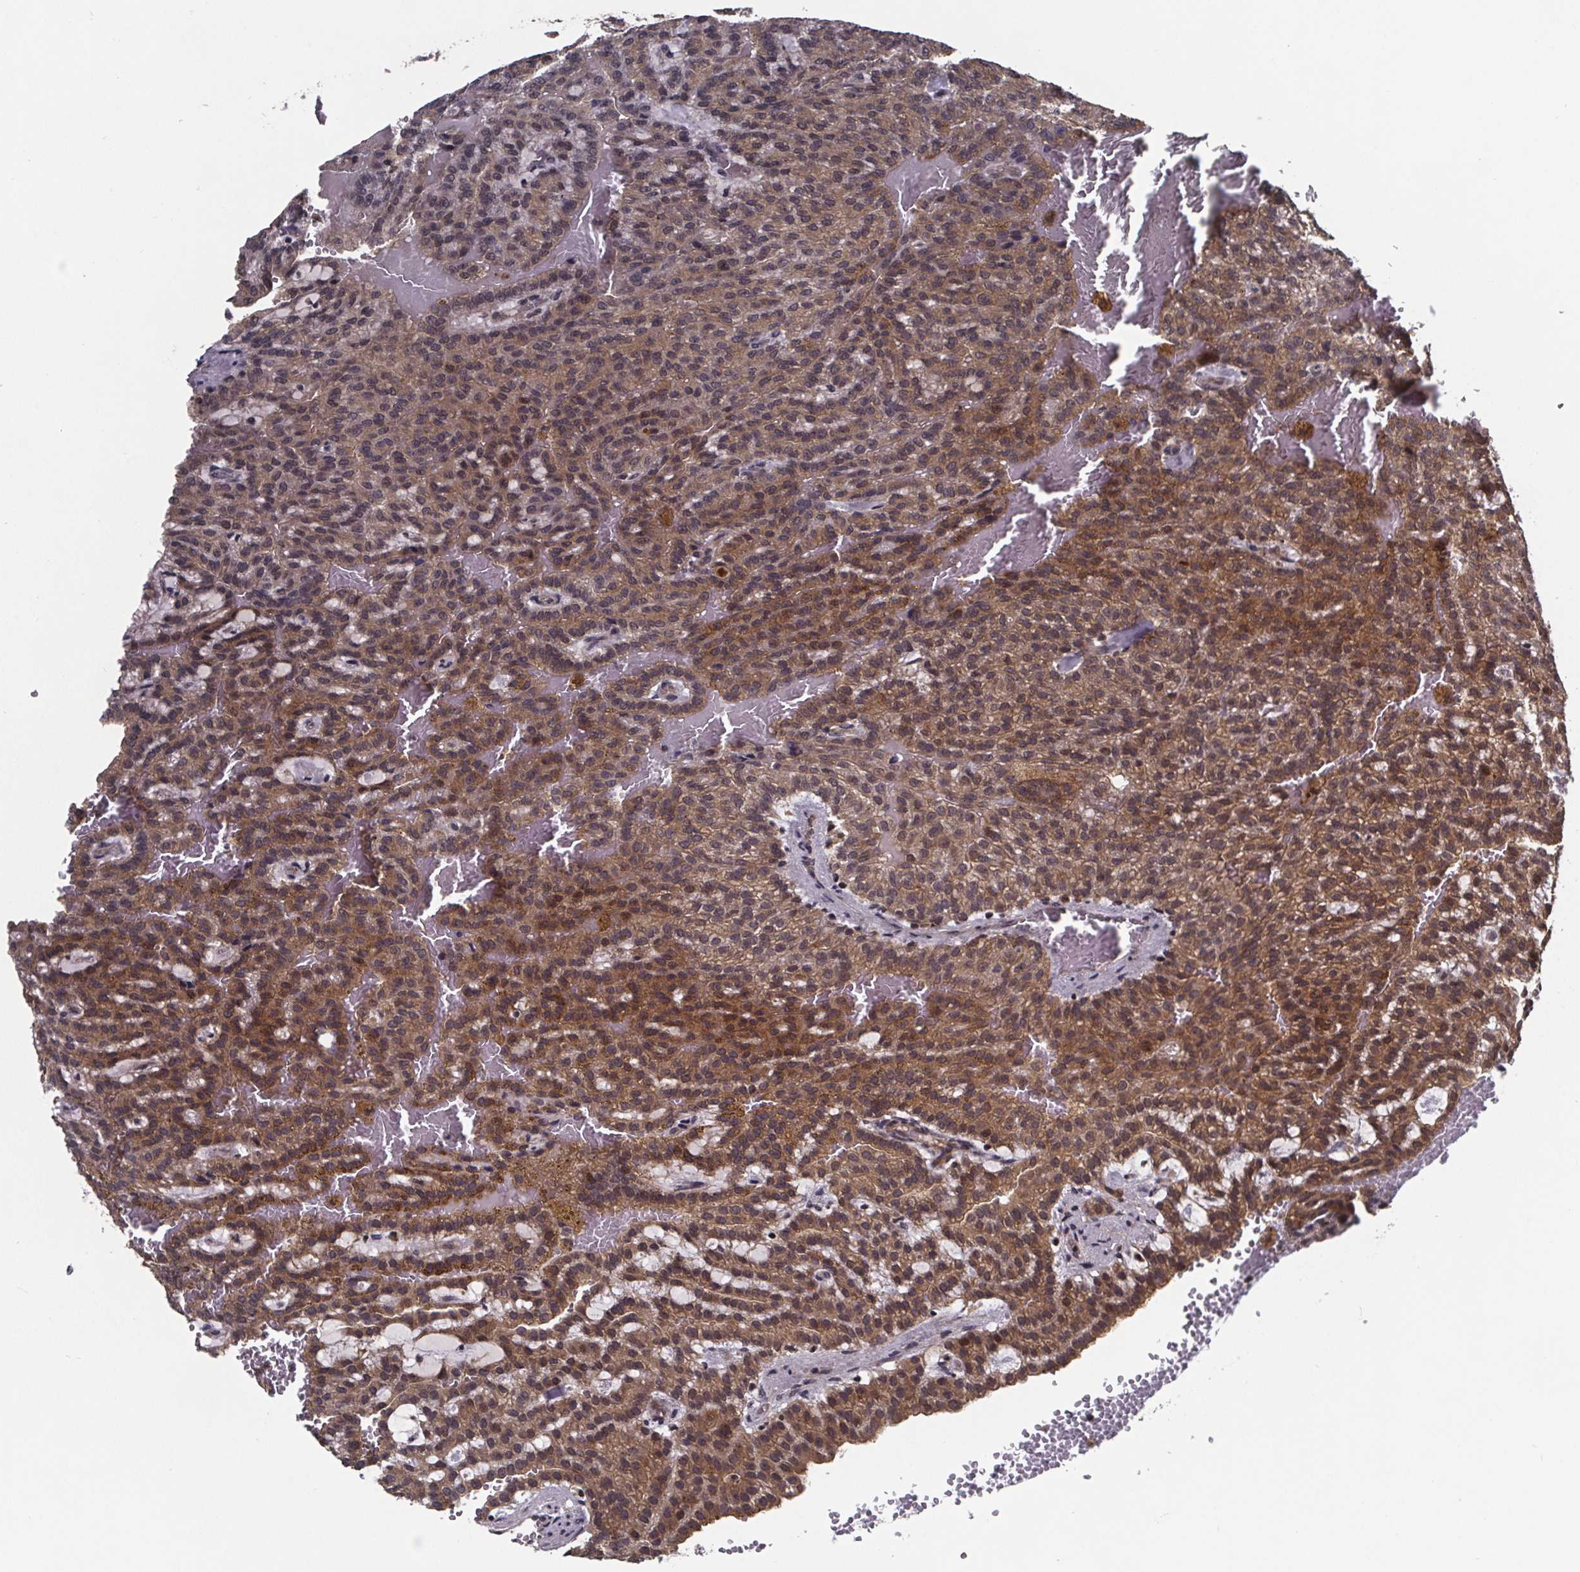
{"staining": {"intensity": "weak", "quantity": ">75%", "location": "cytoplasmic/membranous,nuclear"}, "tissue": "renal cancer", "cell_type": "Tumor cells", "image_type": "cancer", "snomed": [{"axis": "morphology", "description": "Adenocarcinoma, NOS"}, {"axis": "topography", "description": "Kidney"}], "caption": "Protein expression by IHC exhibits weak cytoplasmic/membranous and nuclear staining in approximately >75% of tumor cells in adenocarcinoma (renal). (IHC, brightfield microscopy, high magnification).", "gene": "FN3KRP", "patient": {"sex": "male", "age": 63}}